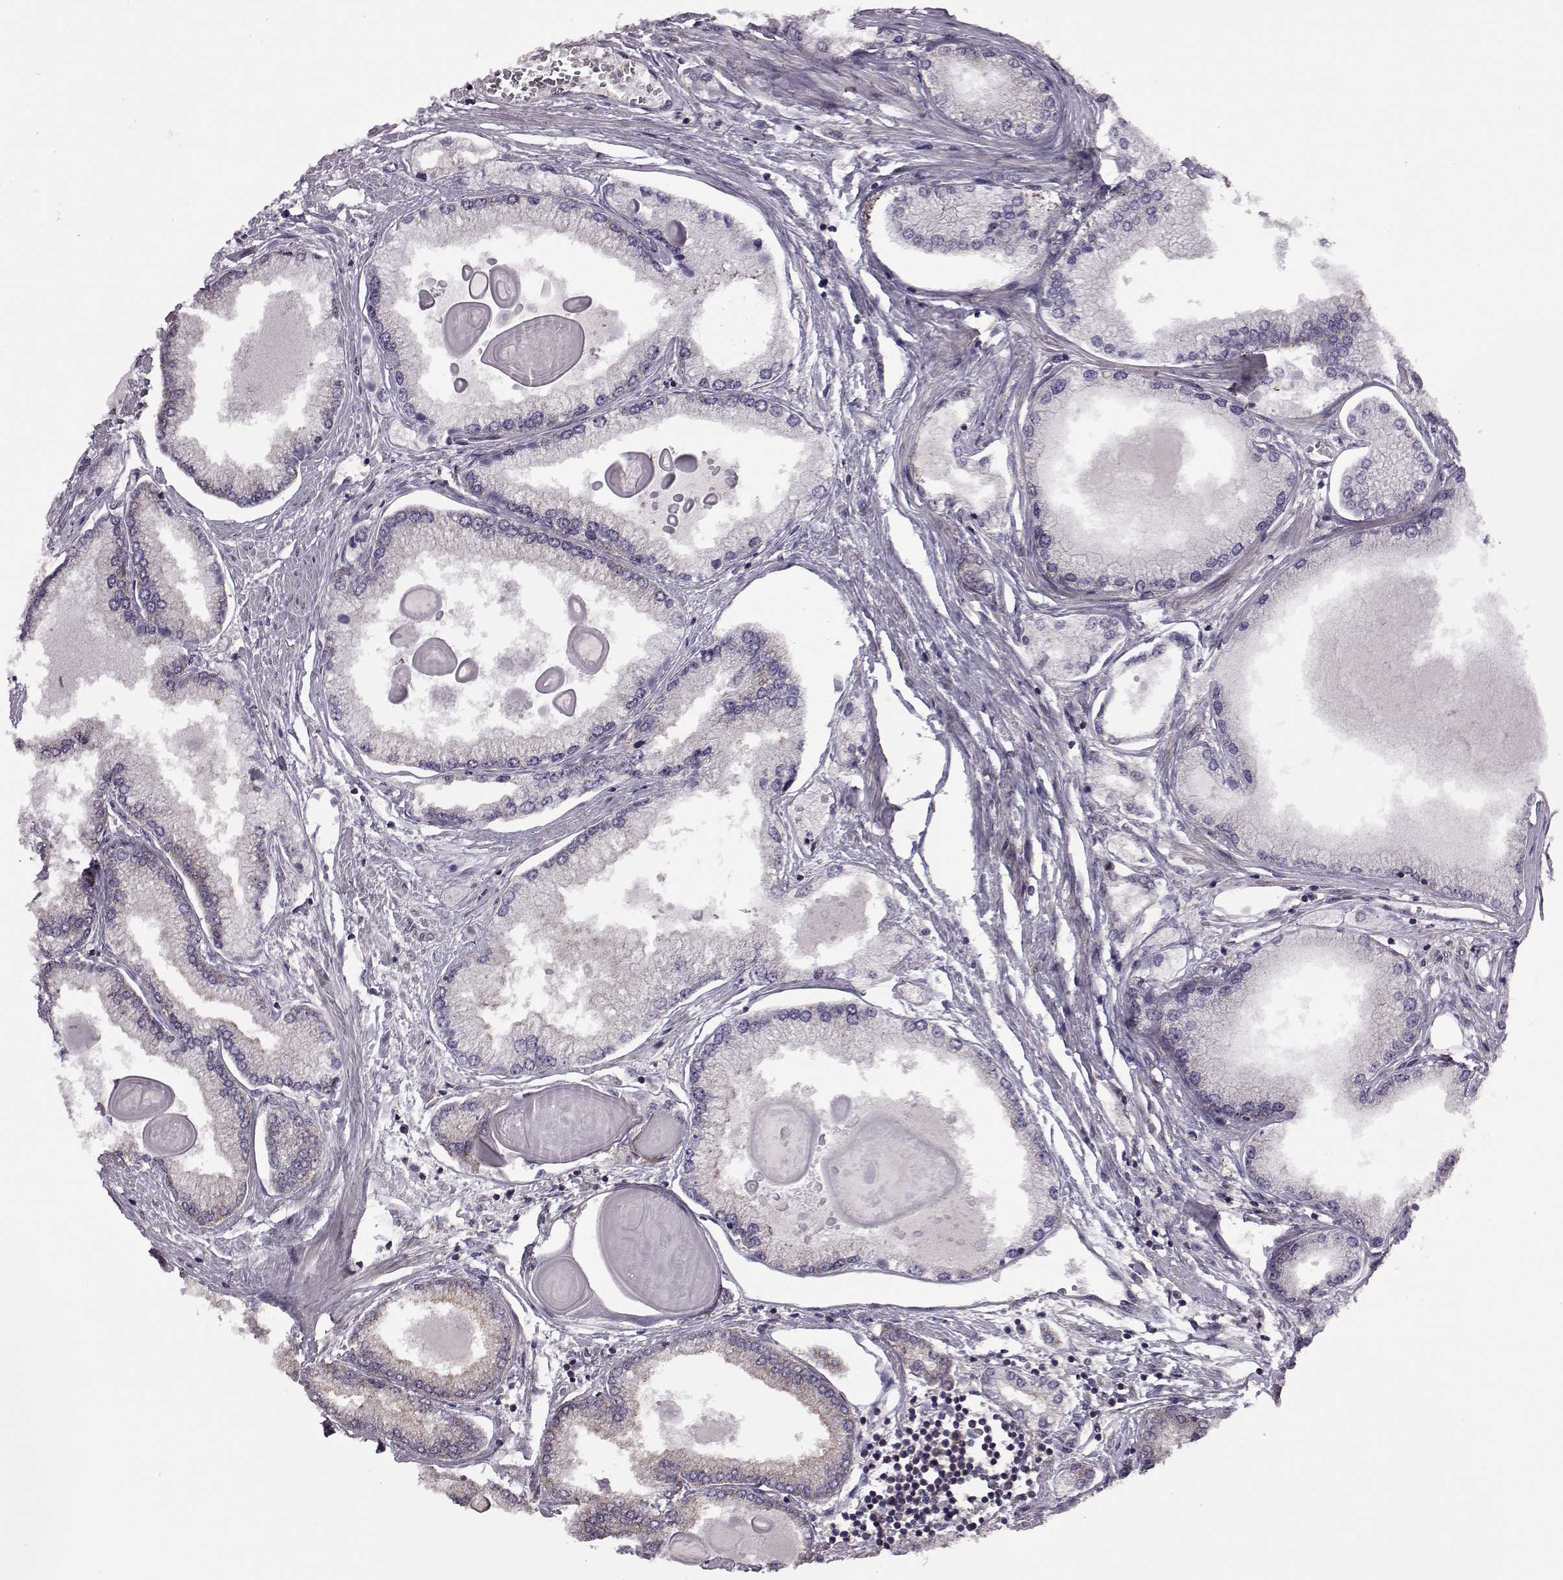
{"staining": {"intensity": "negative", "quantity": "none", "location": "none"}, "tissue": "prostate cancer", "cell_type": "Tumor cells", "image_type": "cancer", "snomed": [{"axis": "morphology", "description": "Adenocarcinoma, High grade"}, {"axis": "topography", "description": "Prostate"}], "caption": "Prostate cancer (high-grade adenocarcinoma) stained for a protein using immunohistochemistry (IHC) demonstrates no positivity tumor cells.", "gene": "URI1", "patient": {"sex": "male", "age": 68}}